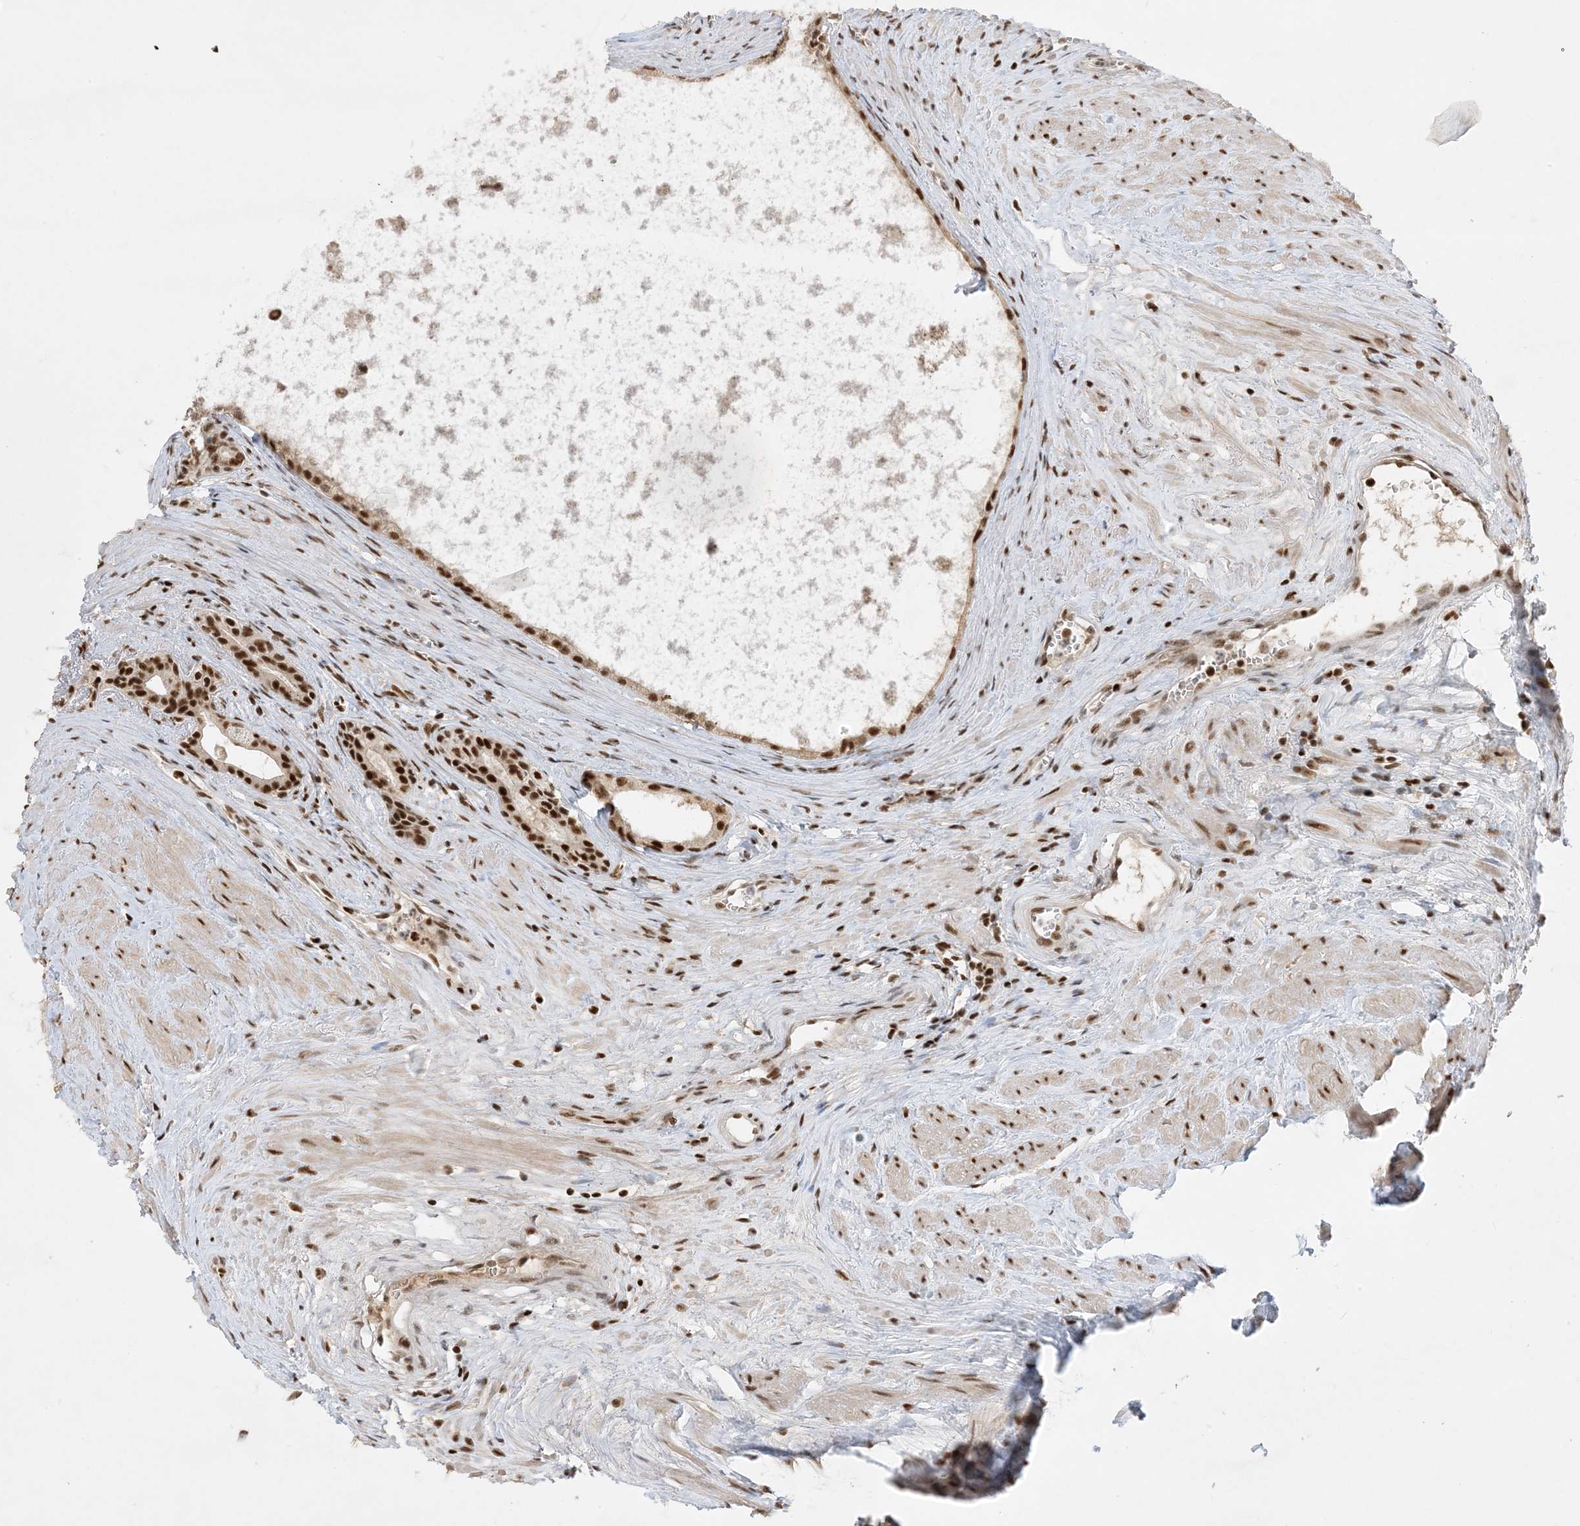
{"staining": {"intensity": "strong", "quantity": ">75%", "location": "nuclear"}, "tissue": "prostate cancer", "cell_type": "Tumor cells", "image_type": "cancer", "snomed": [{"axis": "morphology", "description": "Adenocarcinoma, High grade"}, {"axis": "topography", "description": "Prostate"}], "caption": "The micrograph shows immunohistochemical staining of adenocarcinoma (high-grade) (prostate). There is strong nuclear staining is appreciated in approximately >75% of tumor cells. The protein of interest is shown in brown color, while the nuclei are stained blue.", "gene": "PPIL2", "patient": {"sex": "male", "age": 68}}